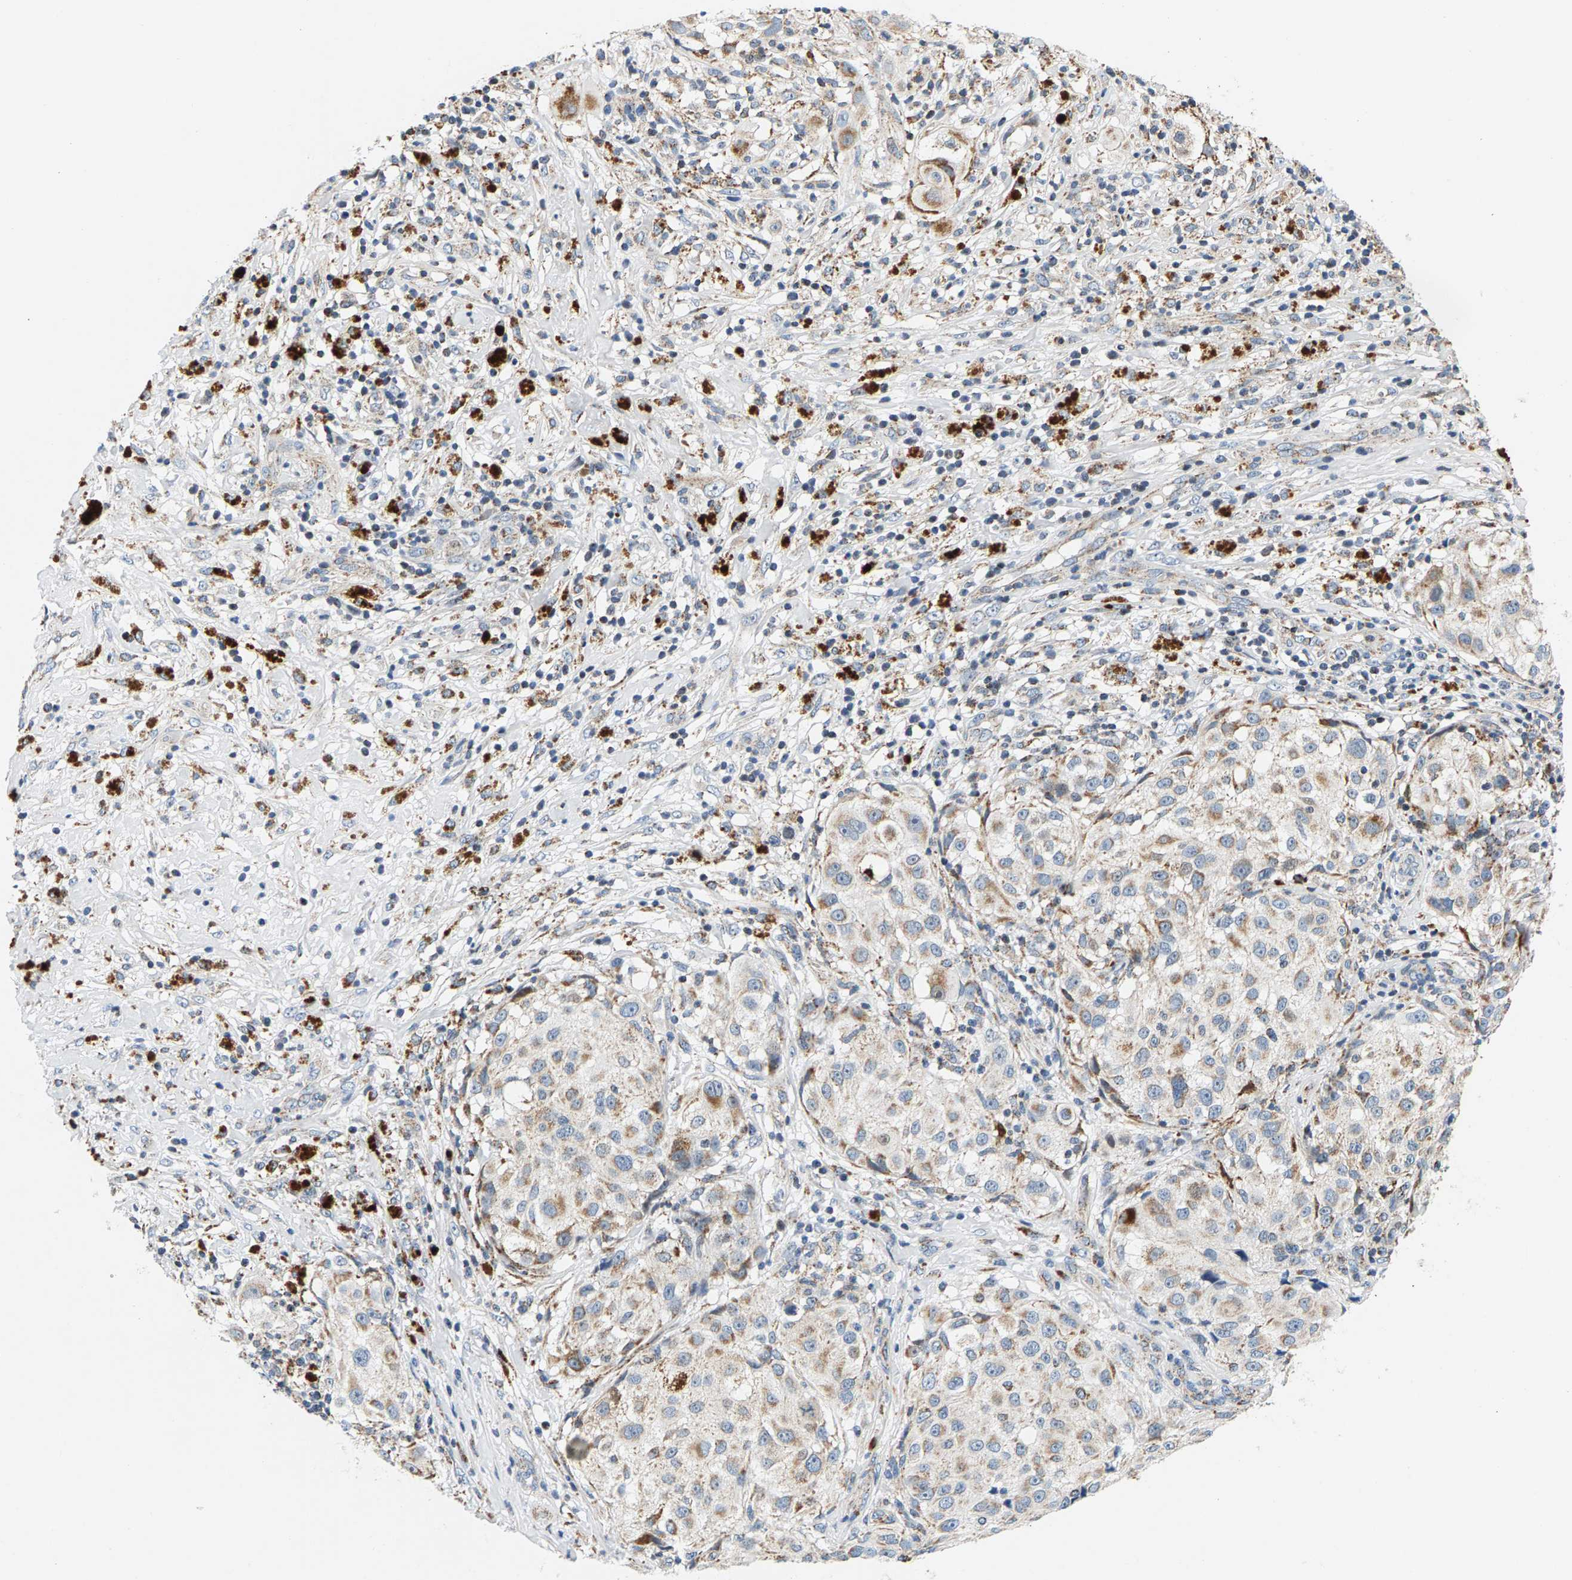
{"staining": {"intensity": "moderate", "quantity": ">75%", "location": "cytoplasmic/membranous"}, "tissue": "melanoma", "cell_type": "Tumor cells", "image_type": "cancer", "snomed": [{"axis": "morphology", "description": "Necrosis, NOS"}, {"axis": "morphology", "description": "Malignant melanoma, NOS"}, {"axis": "topography", "description": "Skin"}], "caption": "Malignant melanoma tissue reveals moderate cytoplasmic/membranous staining in approximately >75% of tumor cells, visualized by immunohistochemistry.", "gene": "PDE1A", "patient": {"sex": "female", "age": 87}}